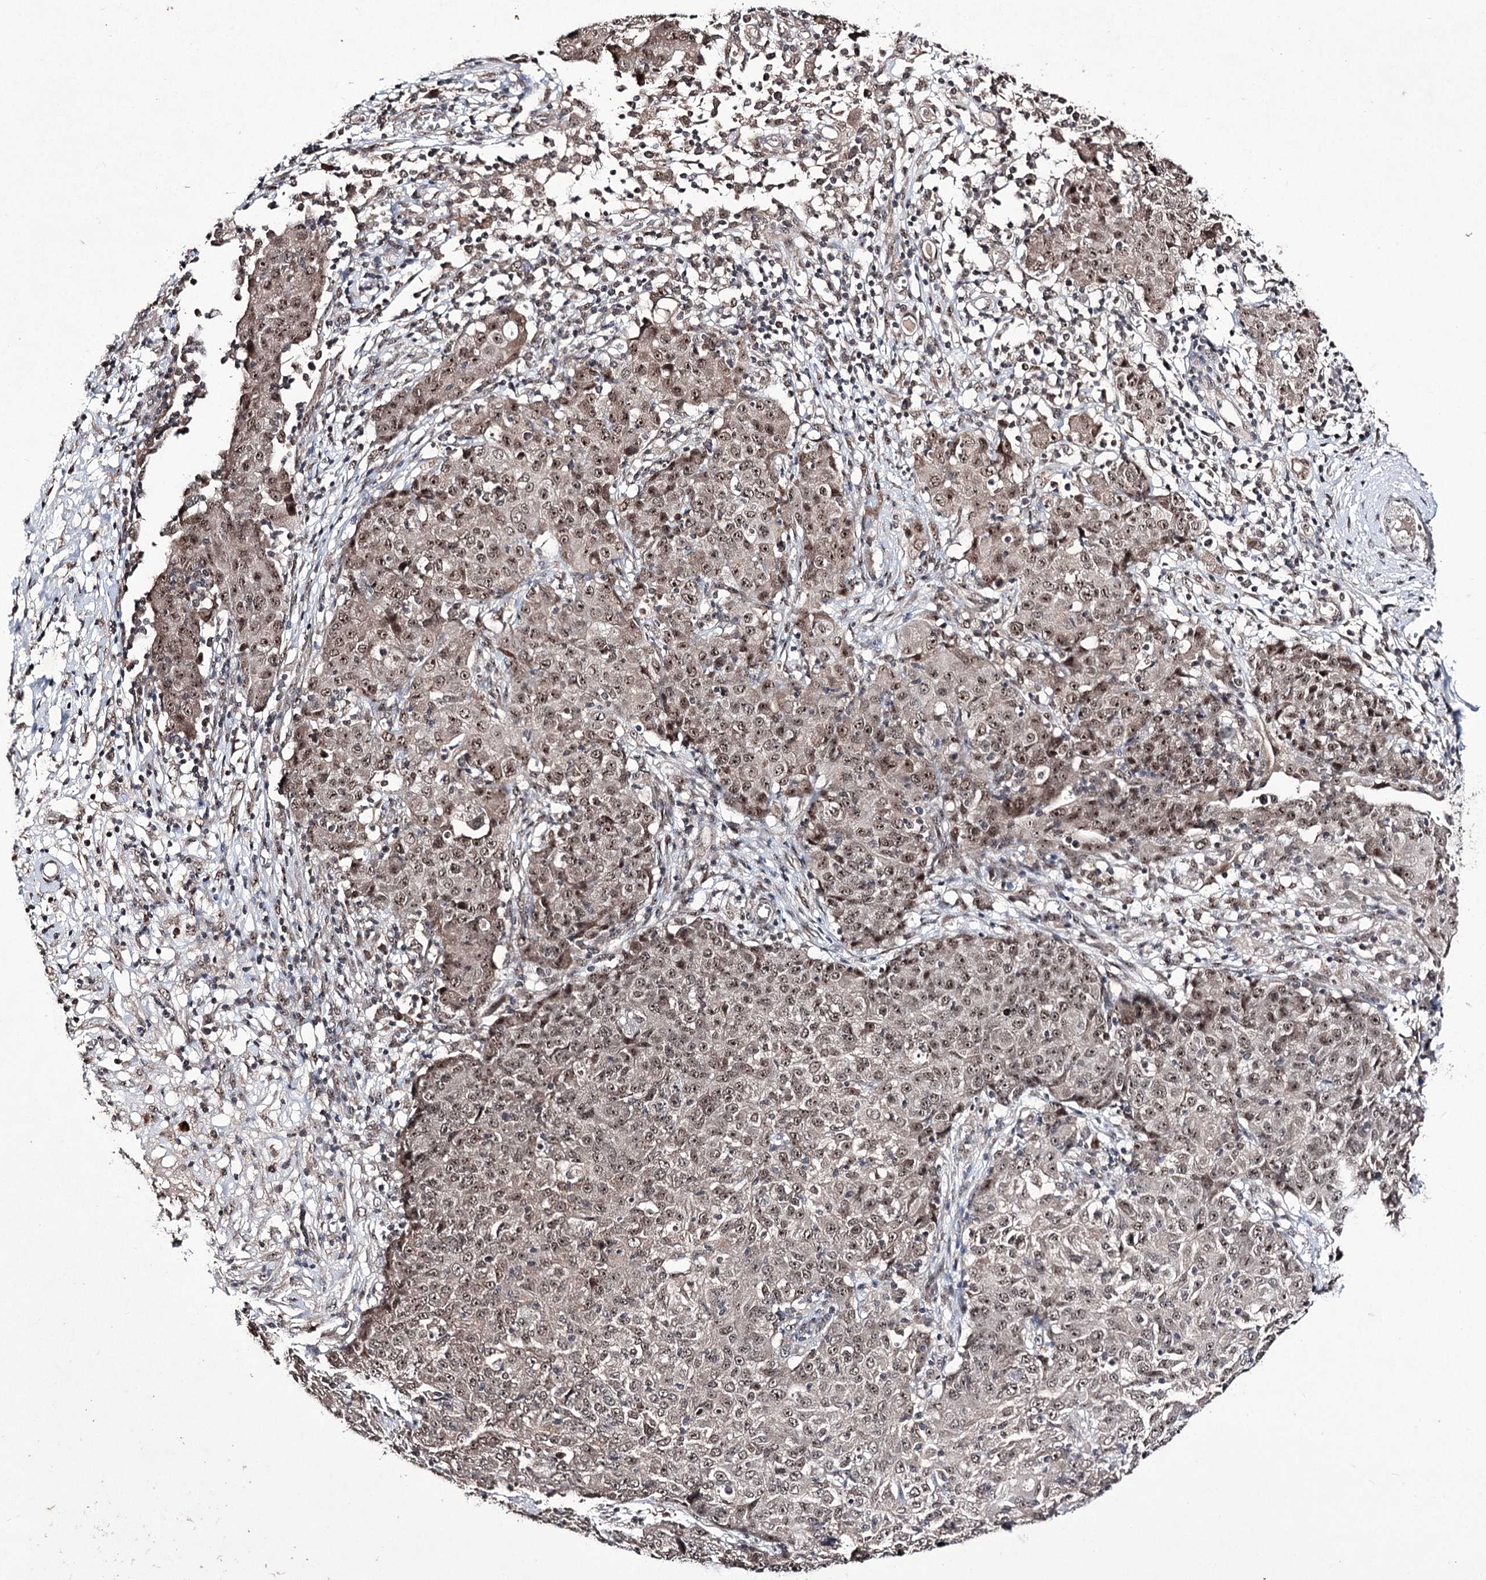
{"staining": {"intensity": "weak", "quantity": ">75%", "location": "nuclear"}, "tissue": "ovarian cancer", "cell_type": "Tumor cells", "image_type": "cancer", "snomed": [{"axis": "morphology", "description": "Carcinoma, endometroid"}, {"axis": "topography", "description": "Ovary"}], "caption": "Immunohistochemical staining of human ovarian cancer (endometroid carcinoma) demonstrates weak nuclear protein positivity in approximately >75% of tumor cells.", "gene": "VGLL4", "patient": {"sex": "female", "age": 42}}